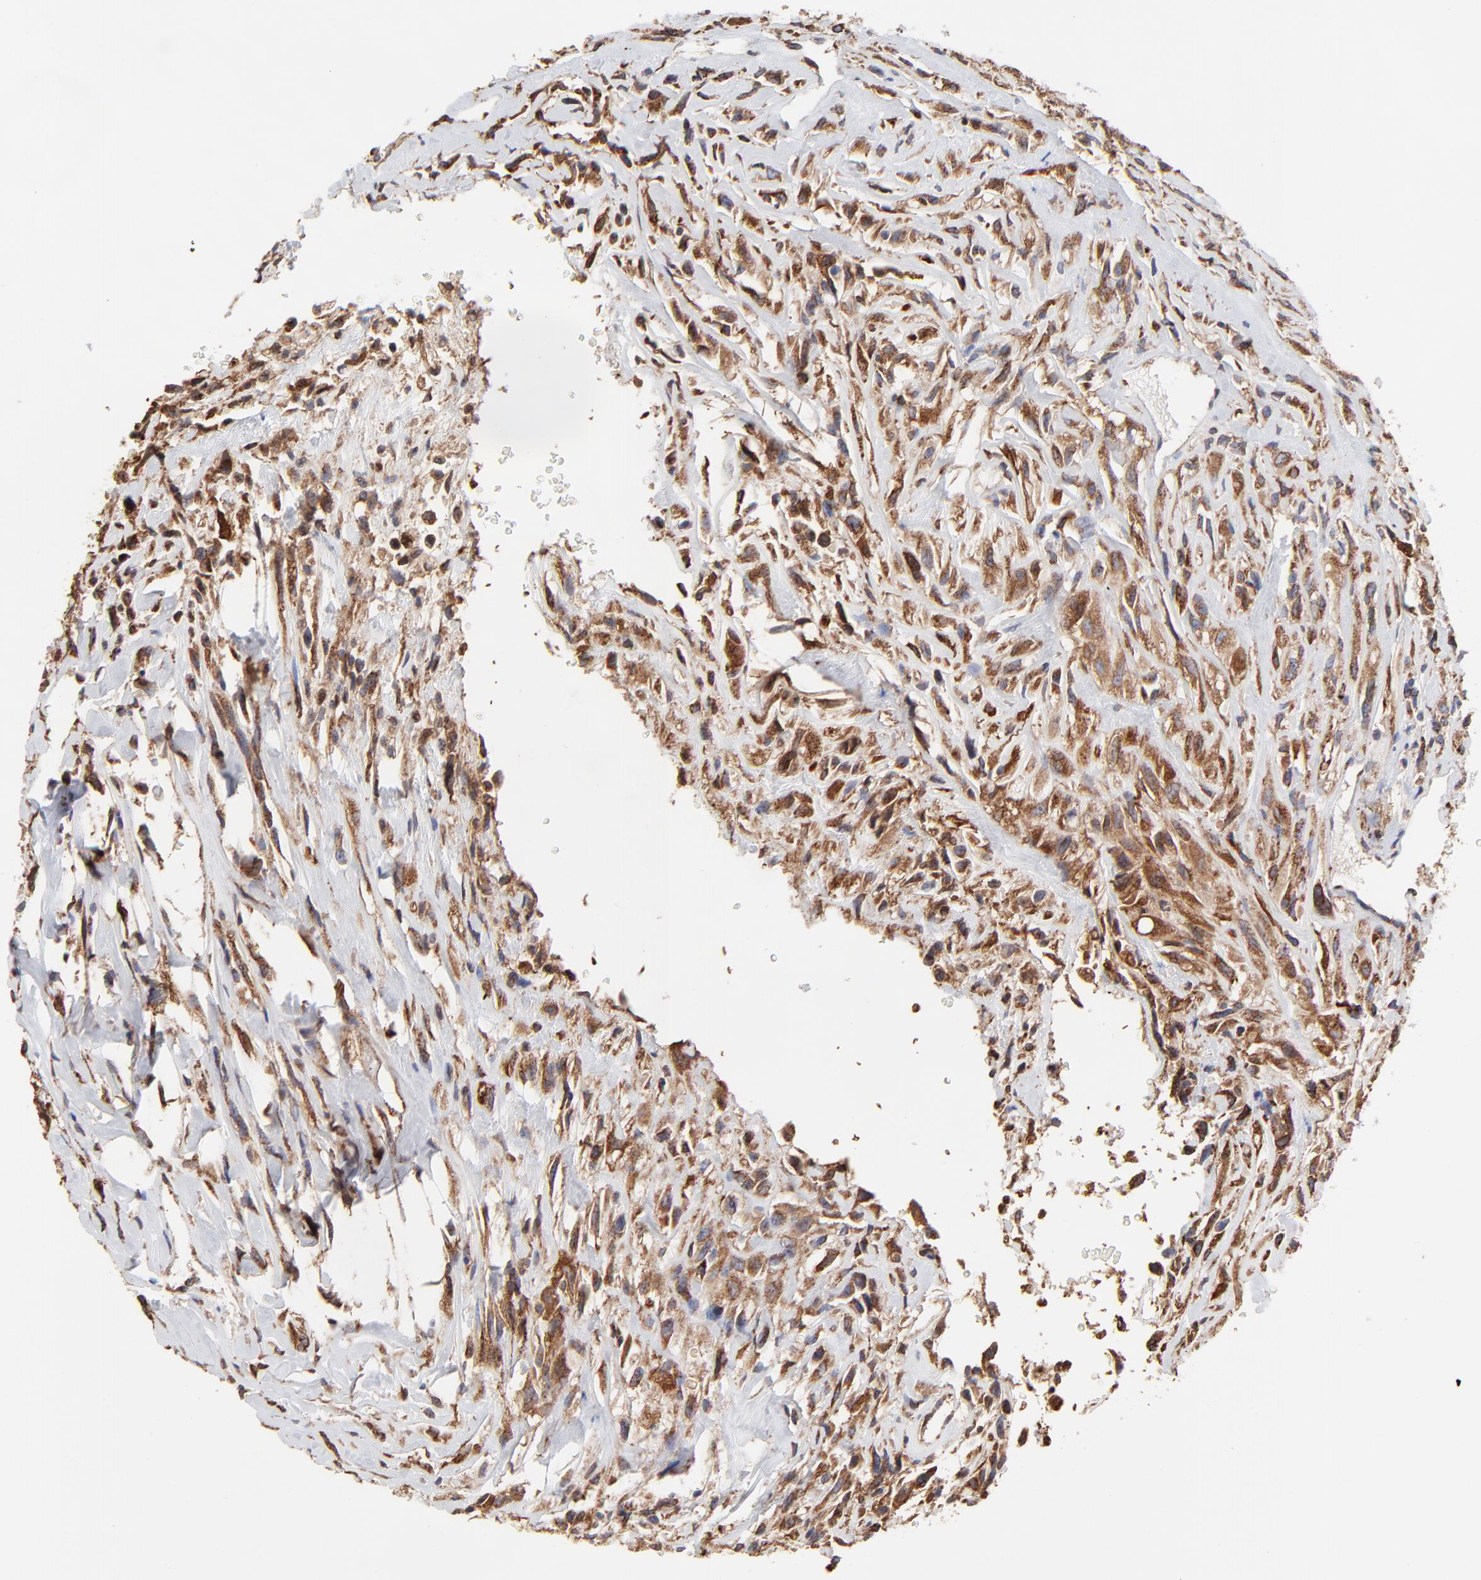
{"staining": {"intensity": "moderate", "quantity": ">75%", "location": "cytoplasmic/membranous"}, "tissue": "glioma", "cell_type": "Tumor cells", "image_type": "cancer", "snomed": [{"axis": "morphology", "description": "Glioma, malignant, High grade"}, {"axis": "topography", "description": "Brain"}], "caption": "A histopathology image showing moderate cytoplasmic/membranous expression in about >75% of tumor cells in malignant glioma (high-grade), as visualized by brown immunohistochemical staining.", "gene": "LMAN1", "patient": {"sex": "male", "age": 48}}